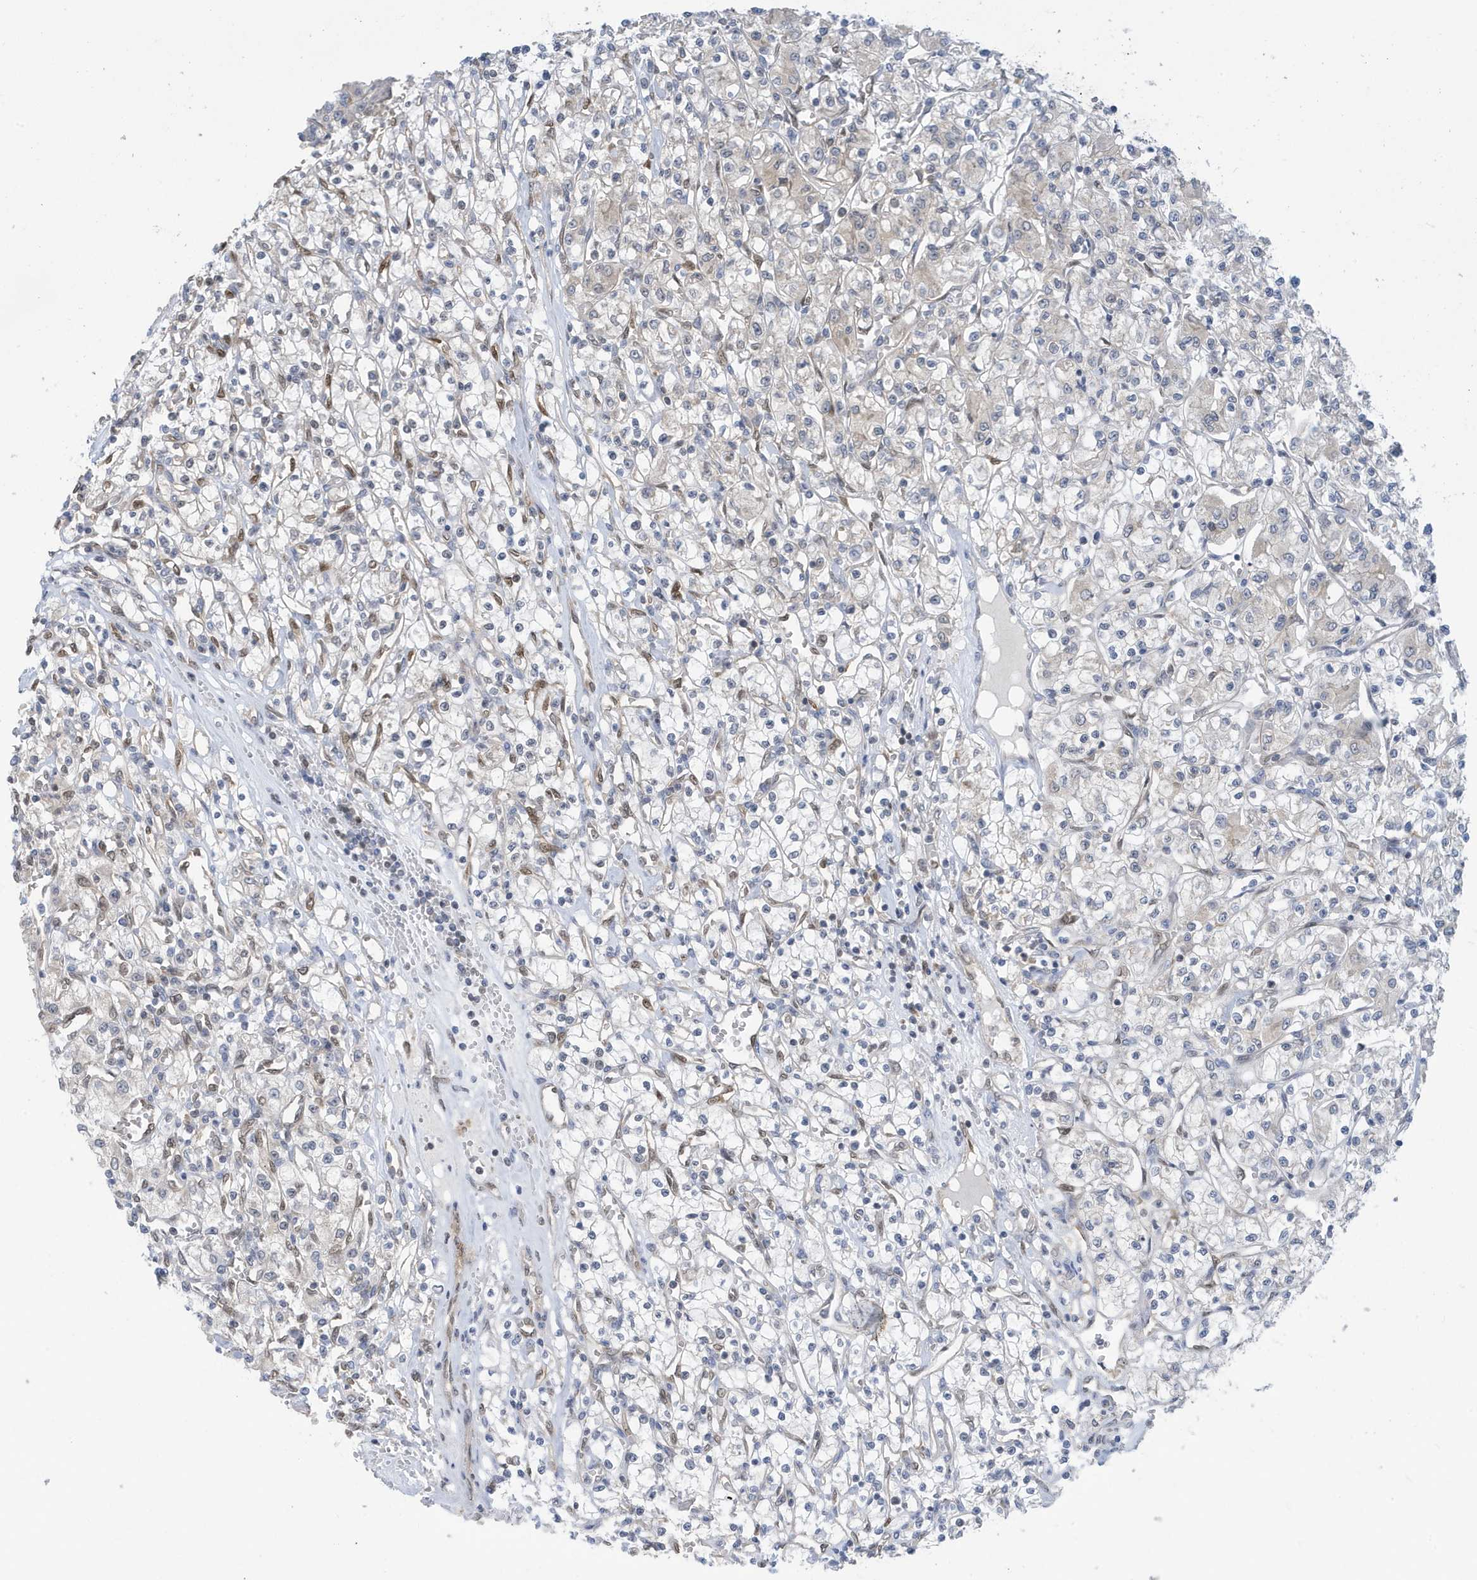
{"staining": {"intensity": "negative", "quantity": "none", "location": "none"}, "tissue": "renal cancer", "cell_type": "Tumor cells", "image_type": "cancer", "snomed": [{"axis": "morphology", "description": "Adenocarcinoma, NOS"}, {"axis": "topography", "description": "Kidney"}], "caption": "Tumor cells show no significant protein staining in renal cancer.", "gene": "NCOA7", "patient": {"sex": "female", "age": 59}}